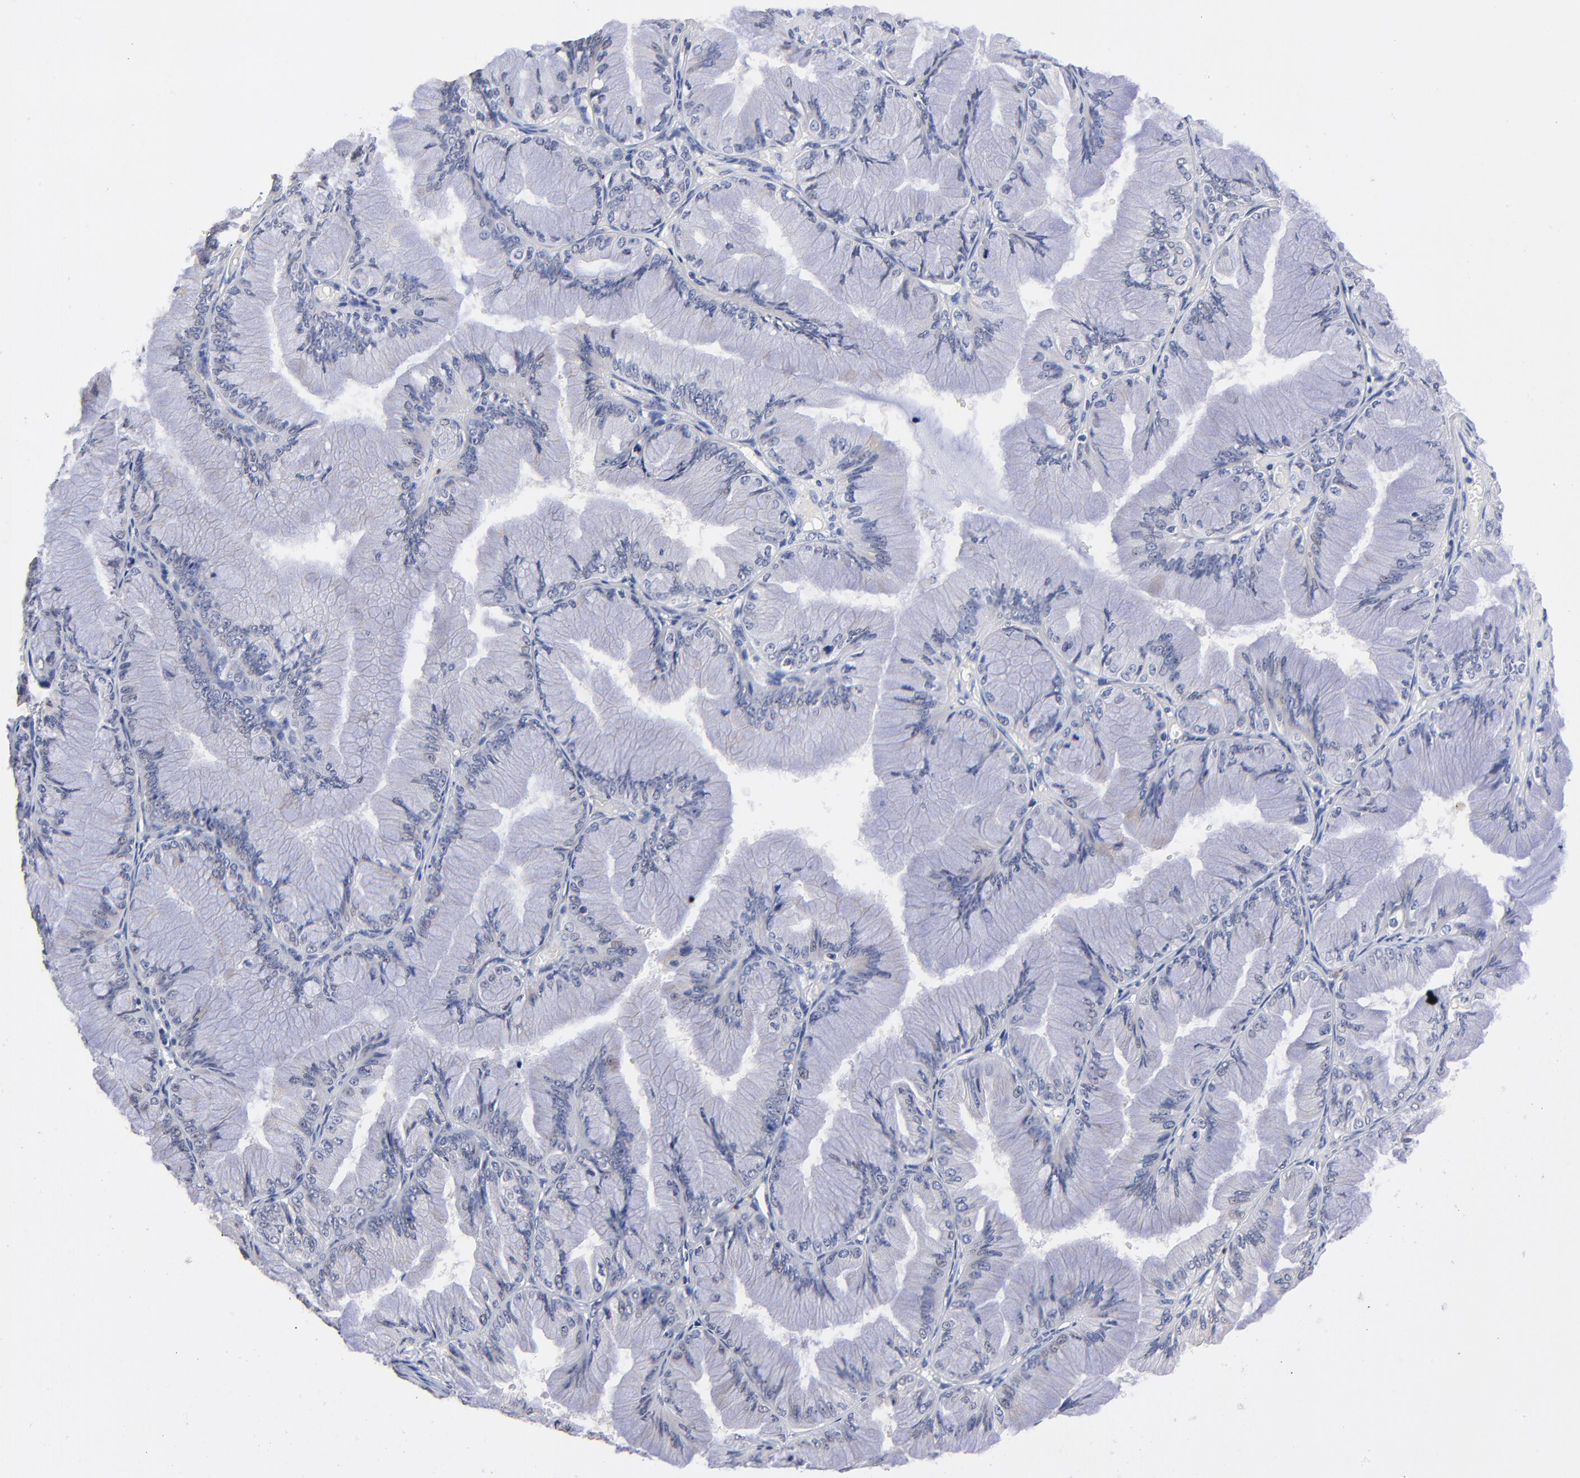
{"staining": {"intensity": "weak", "quantity": "<25%", "location": "cytoplasmic/membranous"}, "tissue": "ovarian cancer", "cell_type": "Tumor cells", "image_type": "cancer", "snomed": [{"axis": "morphology", "description": "Cystadenocarcinoma, mucinous, NOS"}, {"axis": "topography", "description": "Ovary"}], "caption": "Human ovarian cancer stained for a protein using IHC shows no expression in tumor cells.", "gene": "BBOF1", "patient": {"sex": "female", "age": 63}}